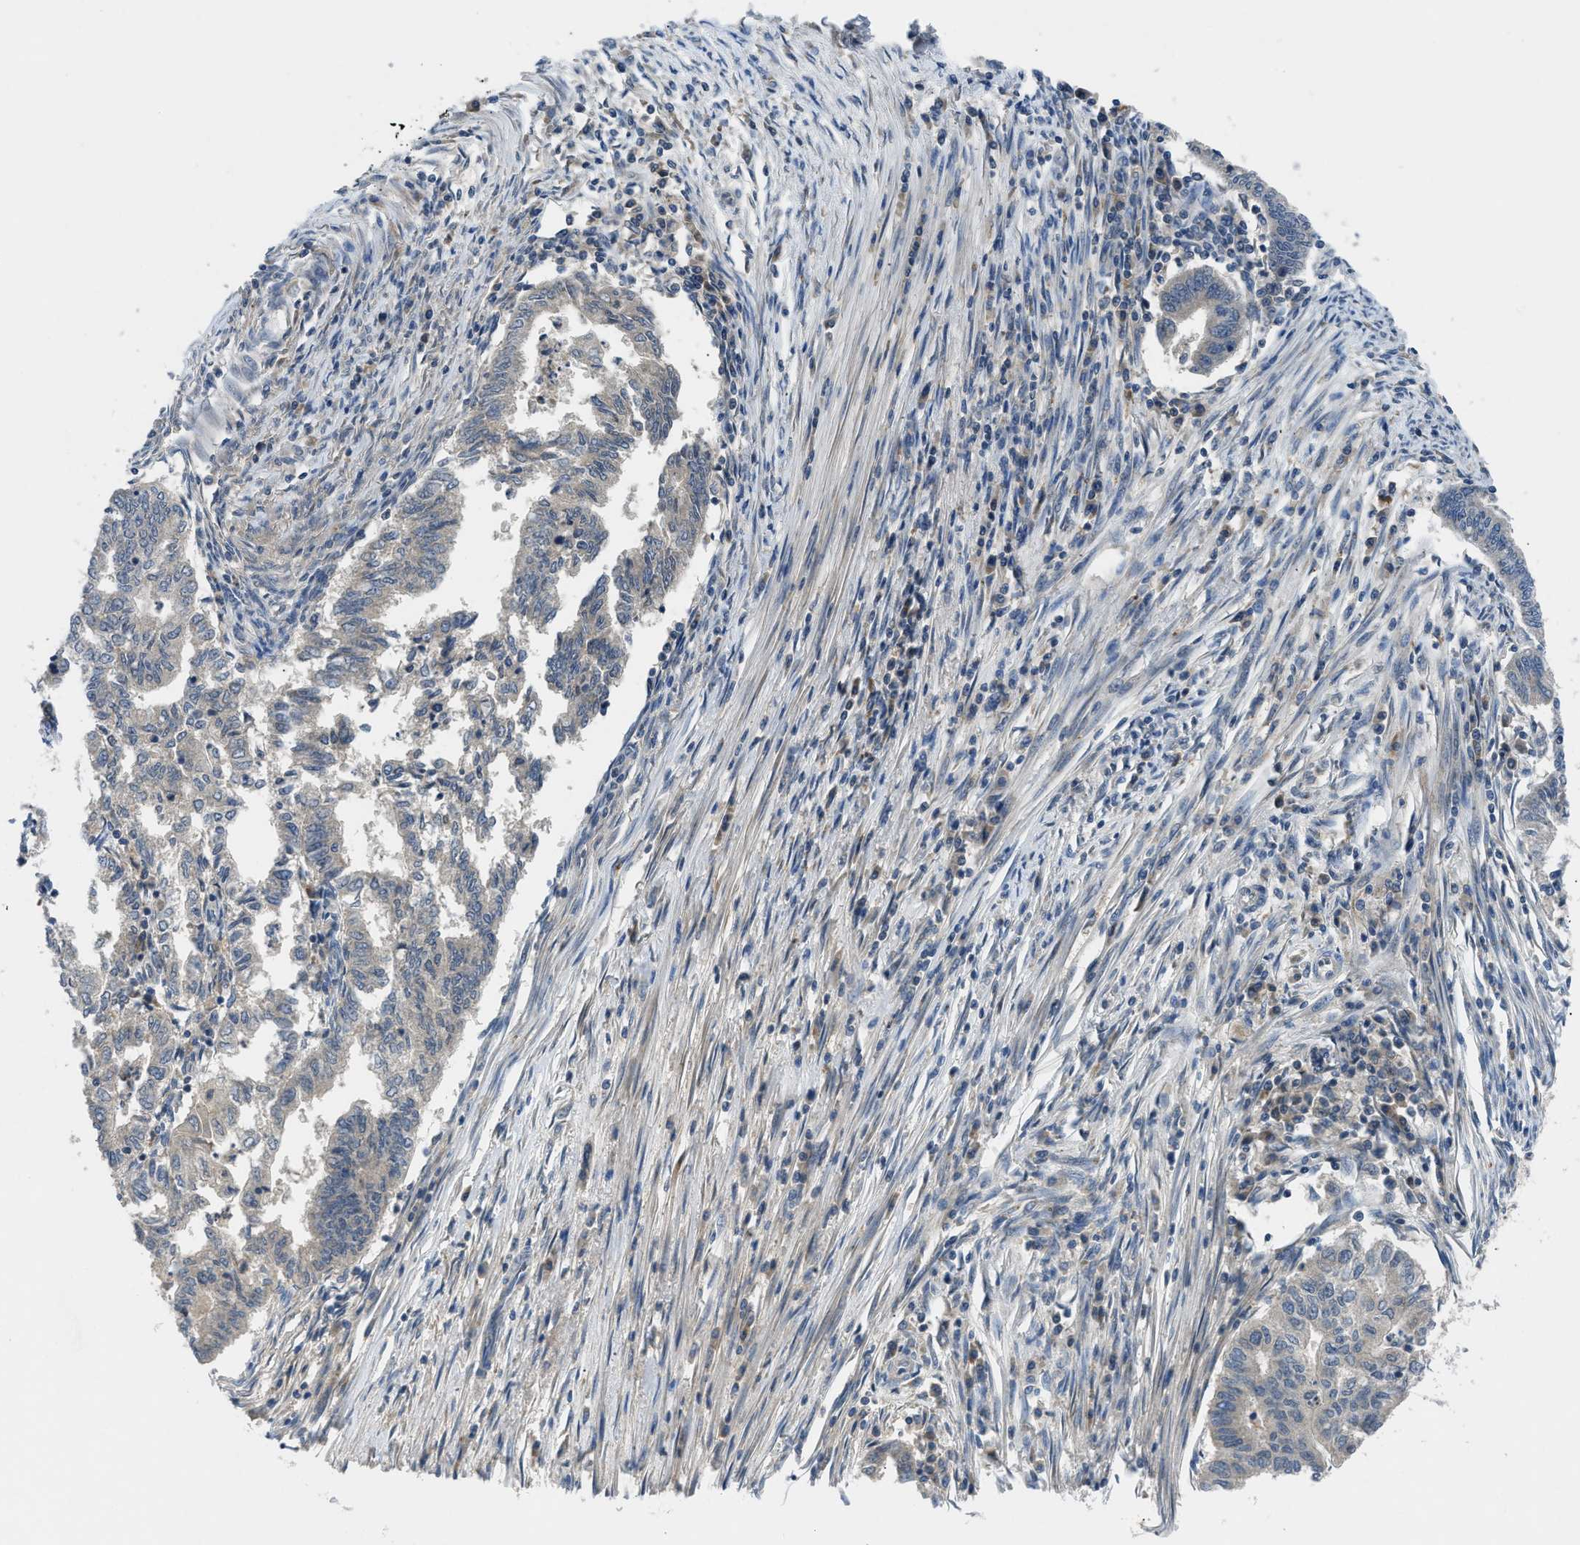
{"staining": {"intensity": "negative", "quantity": "none", "location": "none"}, "tissue": "endometrial cancer", "cell_type": "Tumor cells", "image_type": "cancer", "snomed": [{"axis": "morphology", "description": "Polyp, NOS"}, {"axis": "morphology", "description": "Adenocarcinoma, NOS"}, {"axis": "morphology", "description": "Adenoma, NOS"}, {"axis": "topography", "description": "Endometrium"}], "caption": "Human endometrial cancer stained for a protein using immunohistochemistry shows no positivity in tumor cells.", "gene": "PDE7A", "patient": {"sex": "female", "age": 79}}